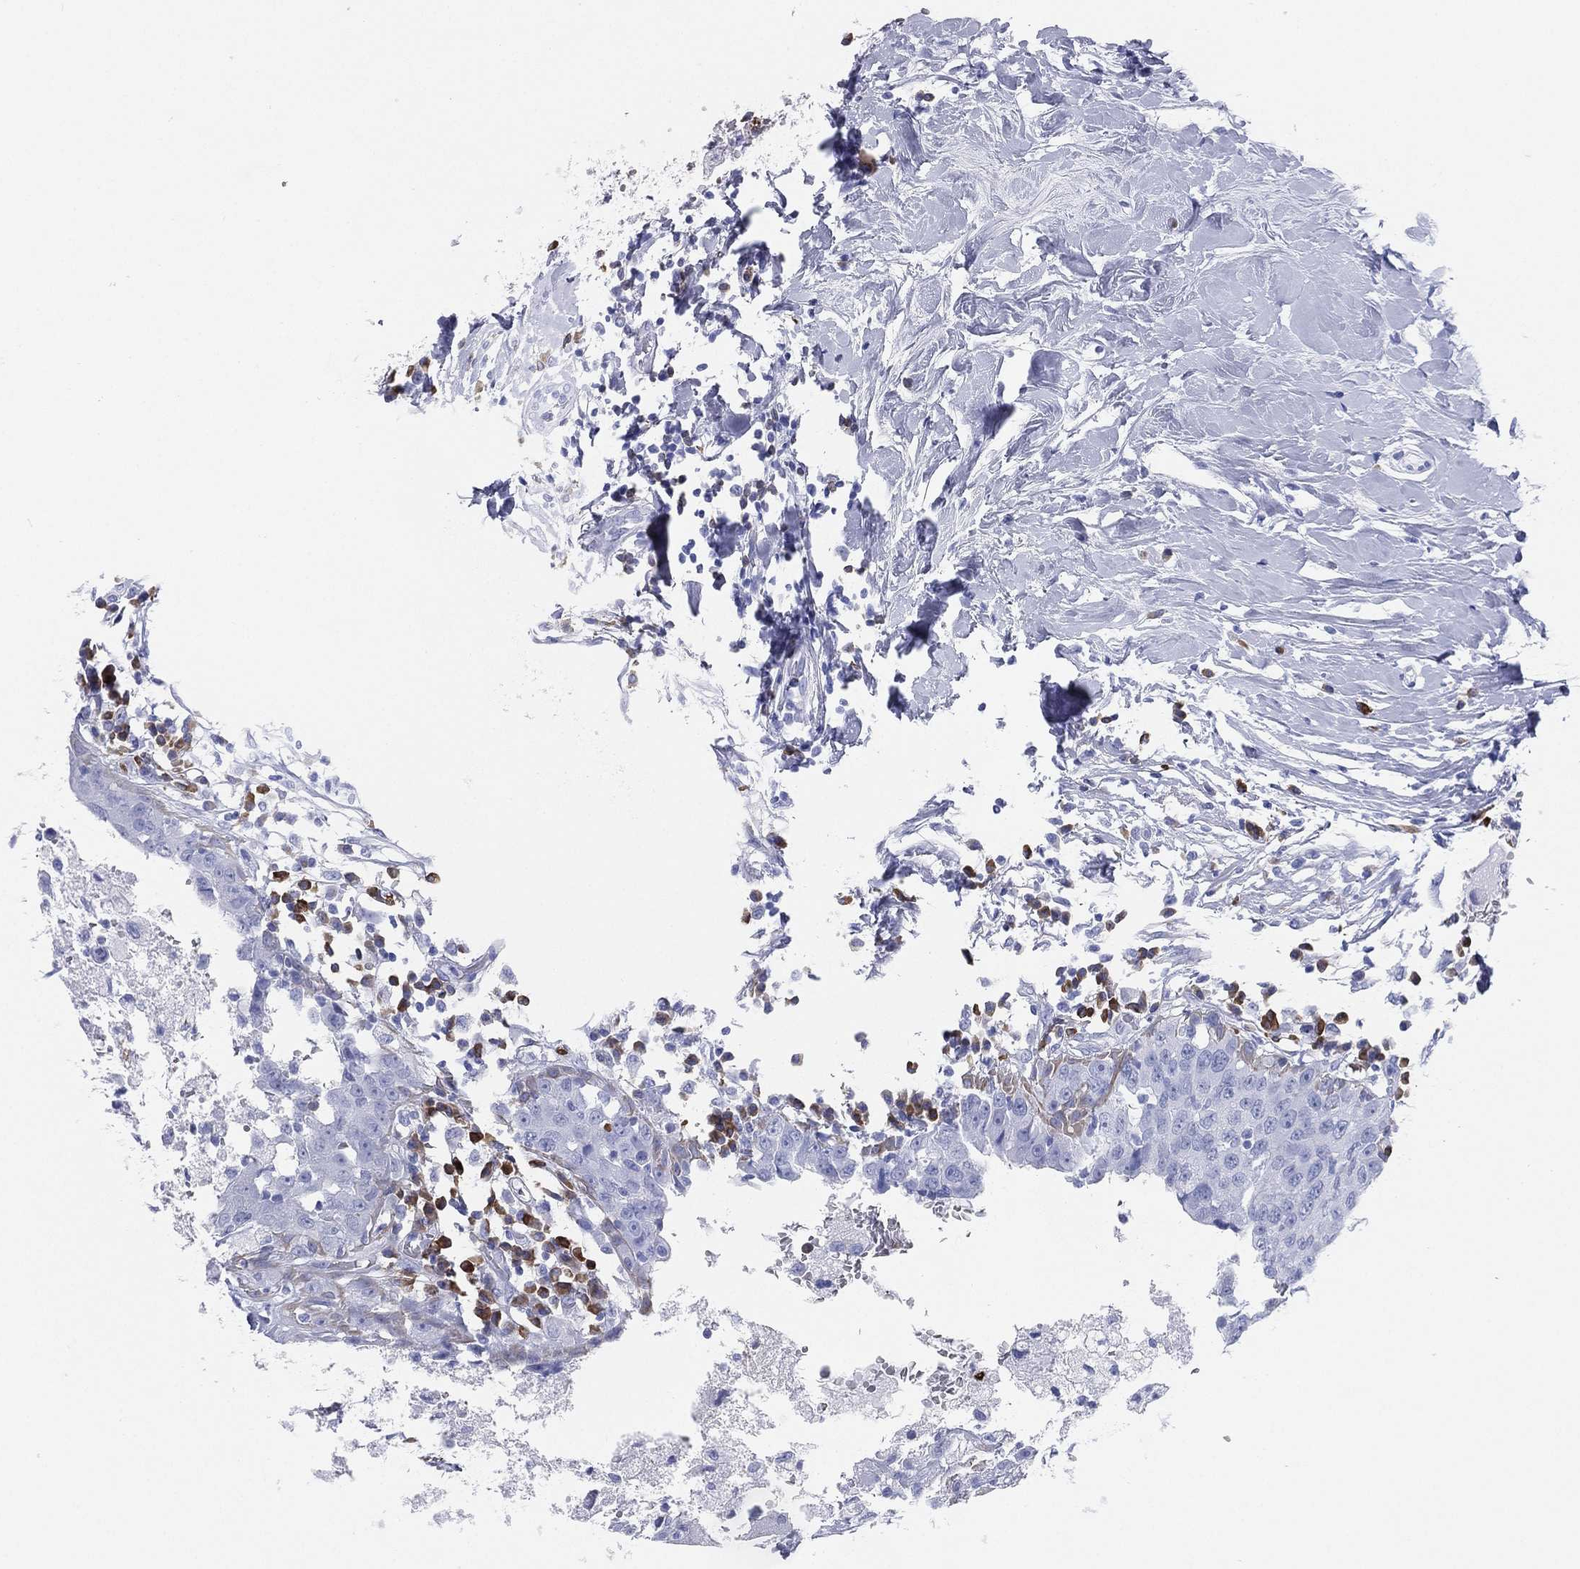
{"staining": {"intensity": "negative", "quantity": "none", "location": "none"}, "tissue": "breast cancer", "cell_type": "Tumor cells", "image_type": "cancer", "snomed": [{"axis": "morphology", "description": "Duct carcinoma"}, {"axis": "topography", "description": "Breast"}], "caption": "High magnification brightfield microscopy of breast intraductal carcinoma stained with DAB (brown) and counterstained with hematoxylin (blue): tumor cells show no significant staining.", "gene": "CD79A", "patient": {"sex": "female", "age": 27}}